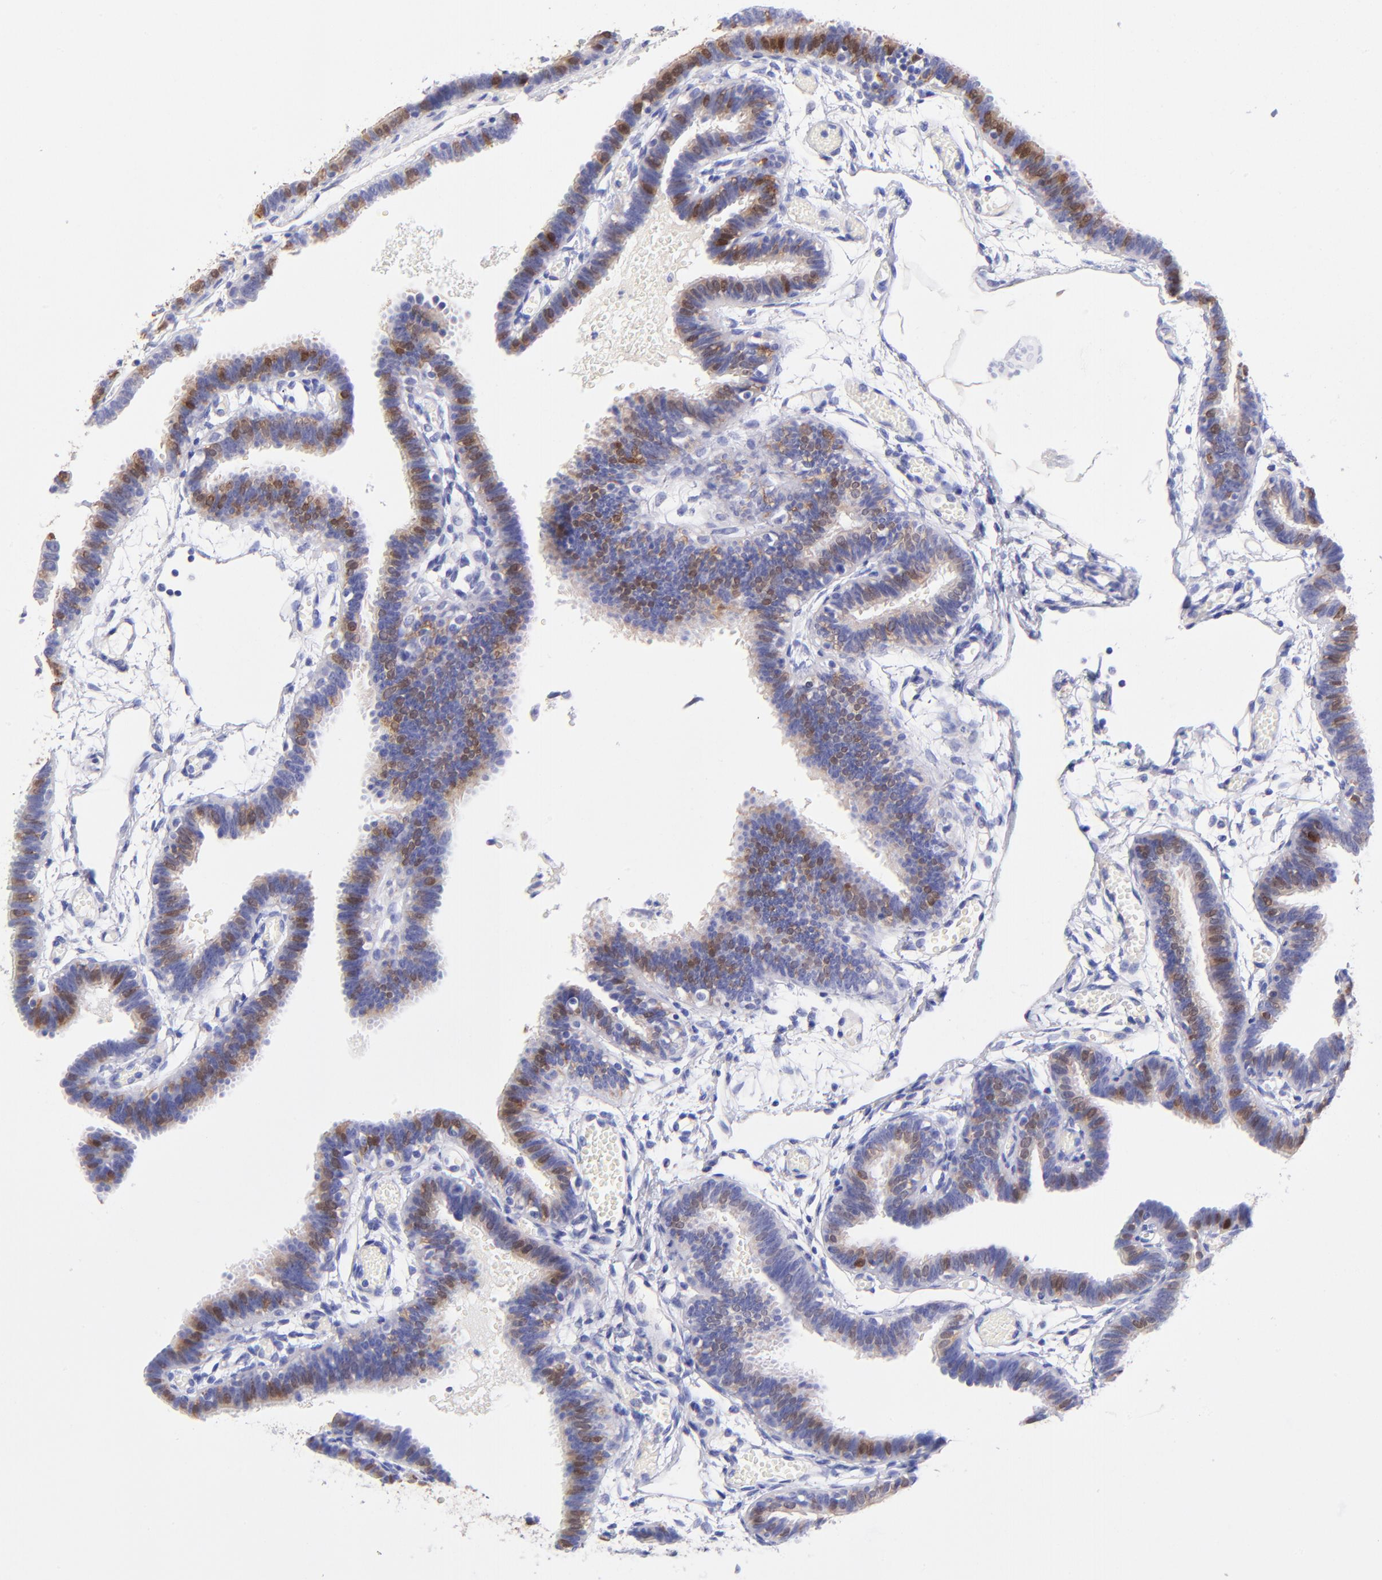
{"staining": {"intensity": "moderate", "quantity": "25%-75%", "location": "cytoplasmic/membranous"}, "tissue": "fallopian tube", "cell_type": "Glandular cells", "image_type": "normal", "snomed": [{"axis": "morphology", "description": "Normal tissue, NOS"}, {"axis": "topography", "description": "Fallopian tube"}], "caption": "High-power microscopy captured an immunohistochemistry histopathology image of normal fallopian tube, revealing moderate cytoplasmic/membranous expression in approximately 25%-75% of glandular cells.", "gene": "RAB3B", "patient": {"sex": "female", "age": 29}}